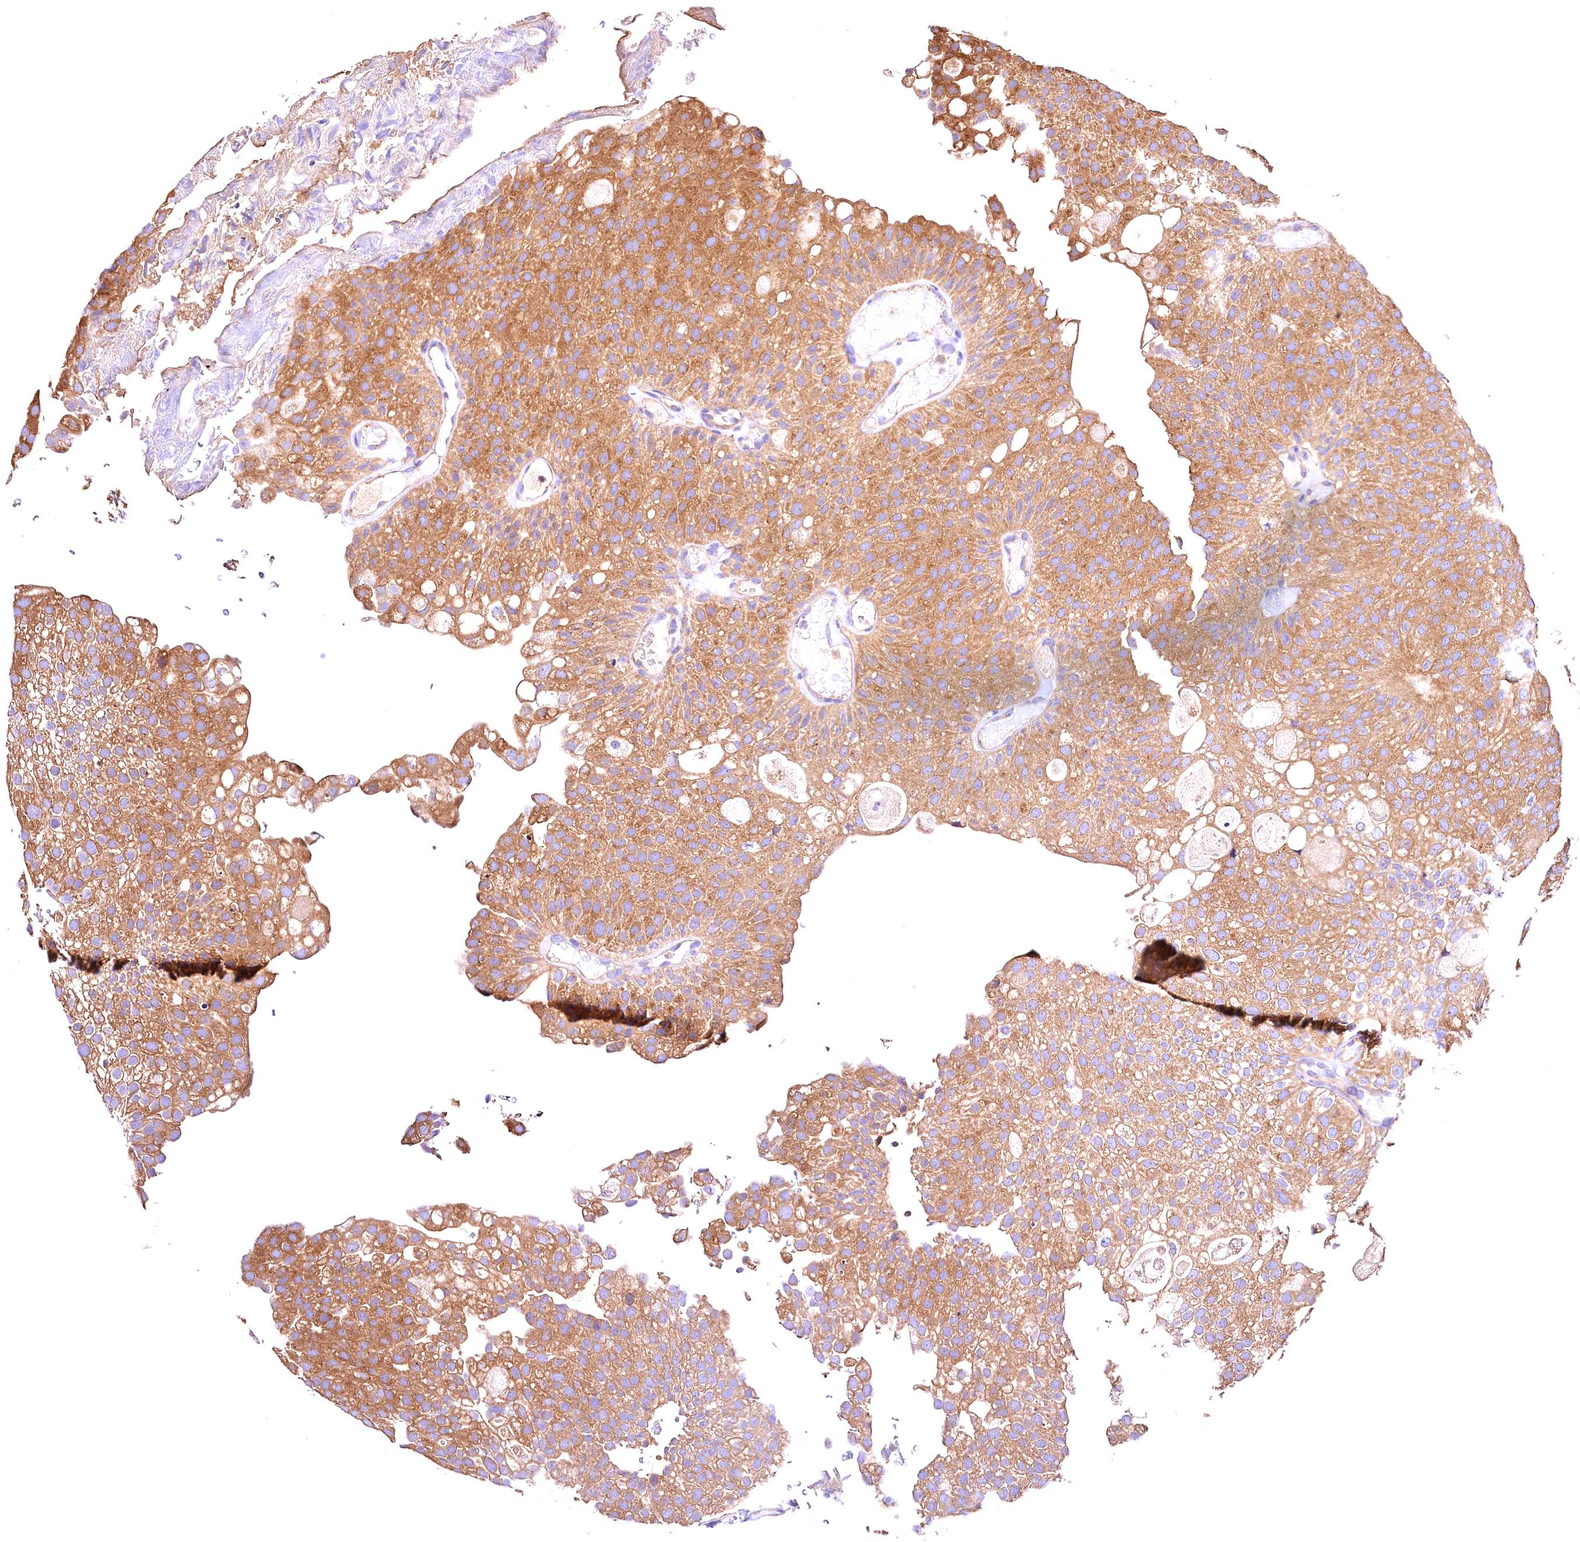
{"staining": {"intensity": "moderate", "quantity": ">75%", "location": "cytoplasmic/membranous"}, "tissue": "urothelial cancer", "cell_type": "Tumor cells", "image_type": "cancer", "snomed": [{"axis": "morphology", "description": "Urothelial carcinoma, Low grade"}, {"axis": "topography", "description": "Urinary bladder"}], "caption": "Moderate cytoplasmic/membranous protein staining is appreciated in approximately >75% of tumor cells in low-grade urothelial carcinoma.", "gene": "OAS3", "patient": {"sex": "male", "age": 78}}